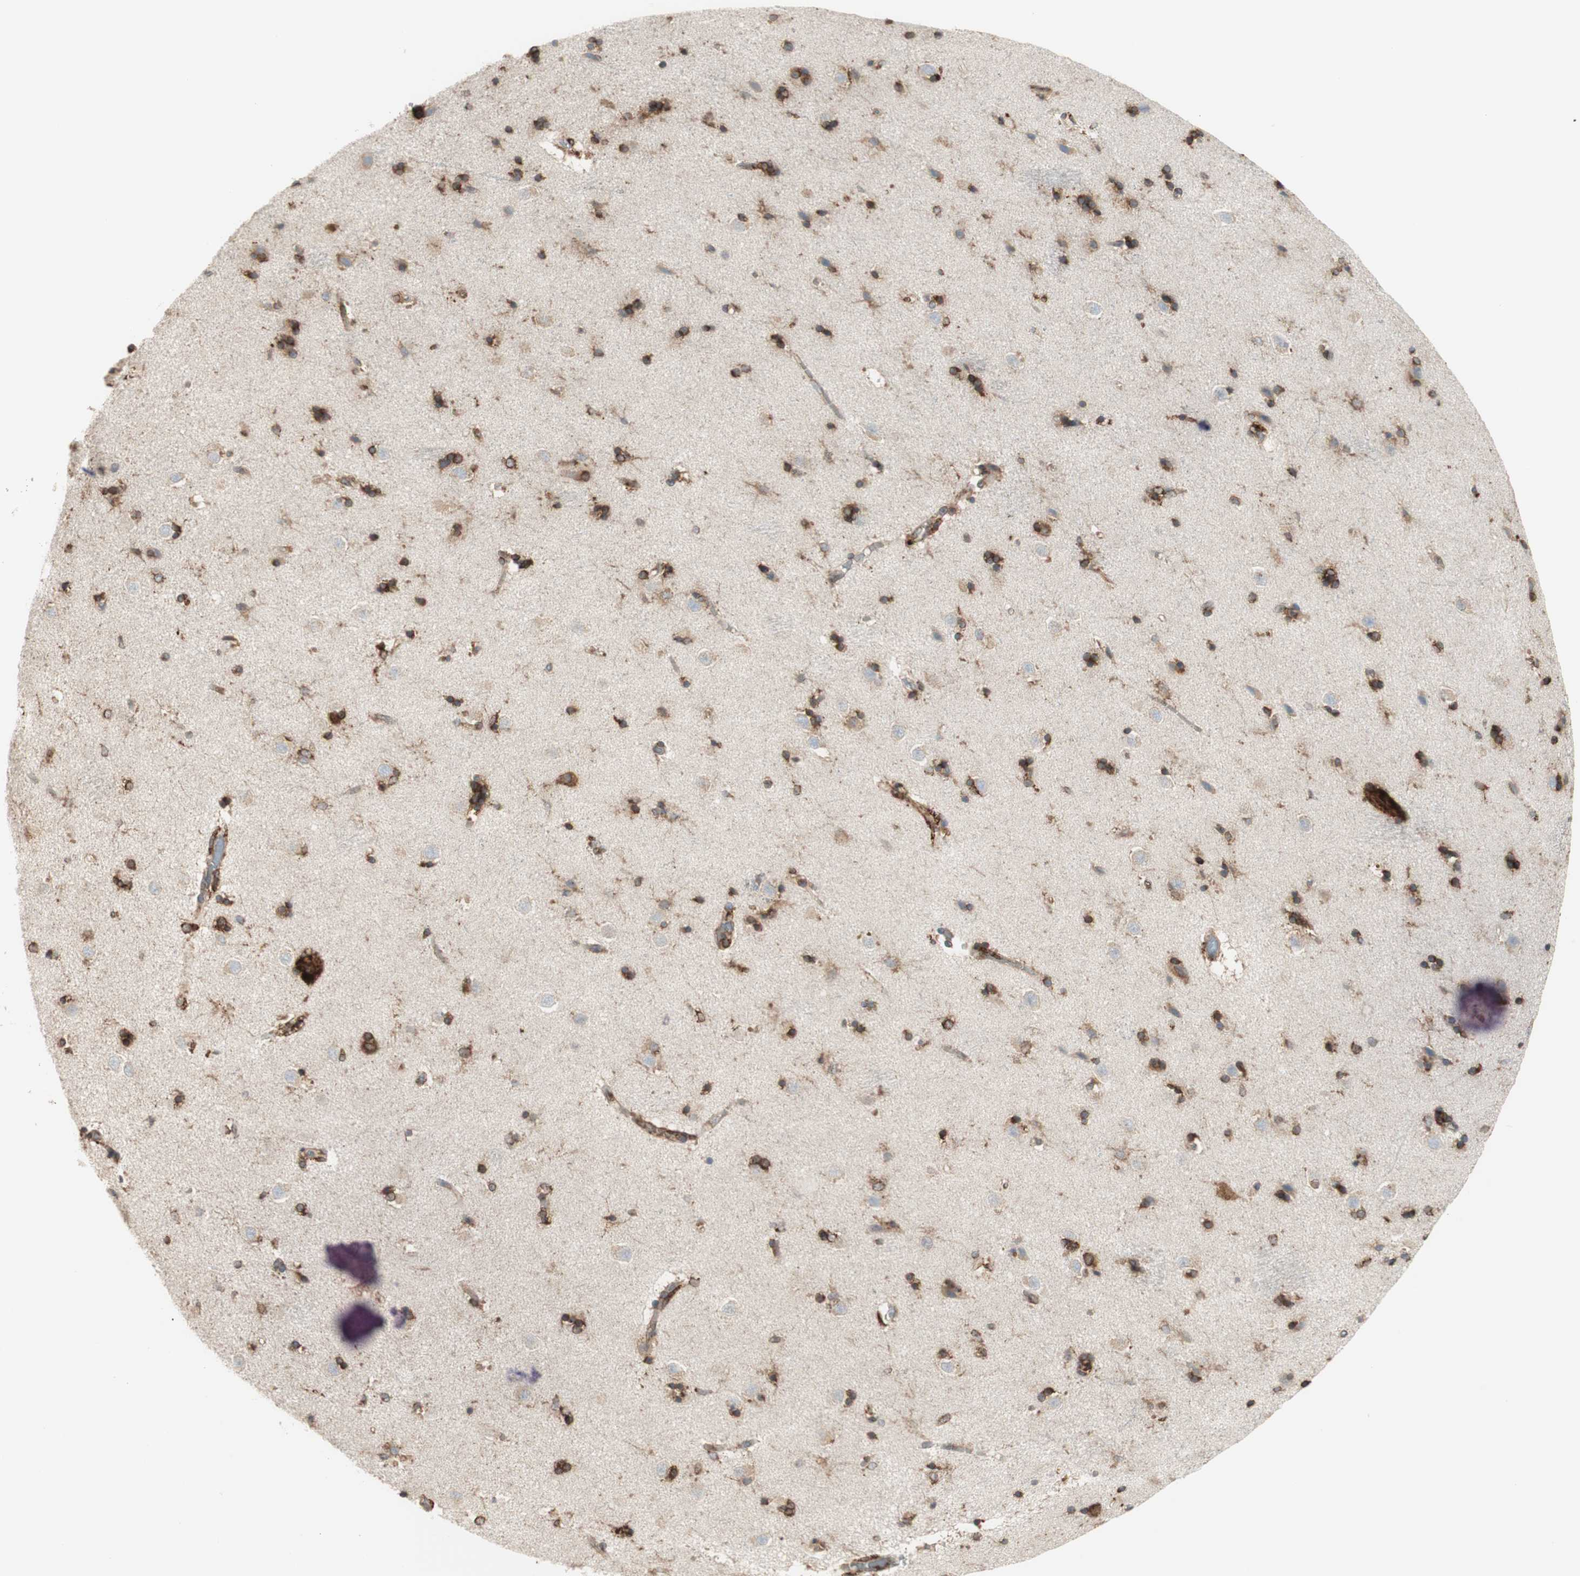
{"staining": {"intensity": "moderate", "quantity": ">75%", "location": "cytoplasmic/membranous"}, "tissue": "caudate", "cell_type": "Glial cells", "image_type": "normal", "snomed": [{"axis": "morphology", "description": "Normal tissue, NOS"}, {"axis": "topography", "description": "Lateral ventricle wall"}], "caption": "Glial cells exhibit medium levels of moderate cytoplasmic/membranous positivity in about >75% of cells in unremarkable human caudate.", "gene": "RRBP1", "patient": {"sex": "female", "age": 54}}